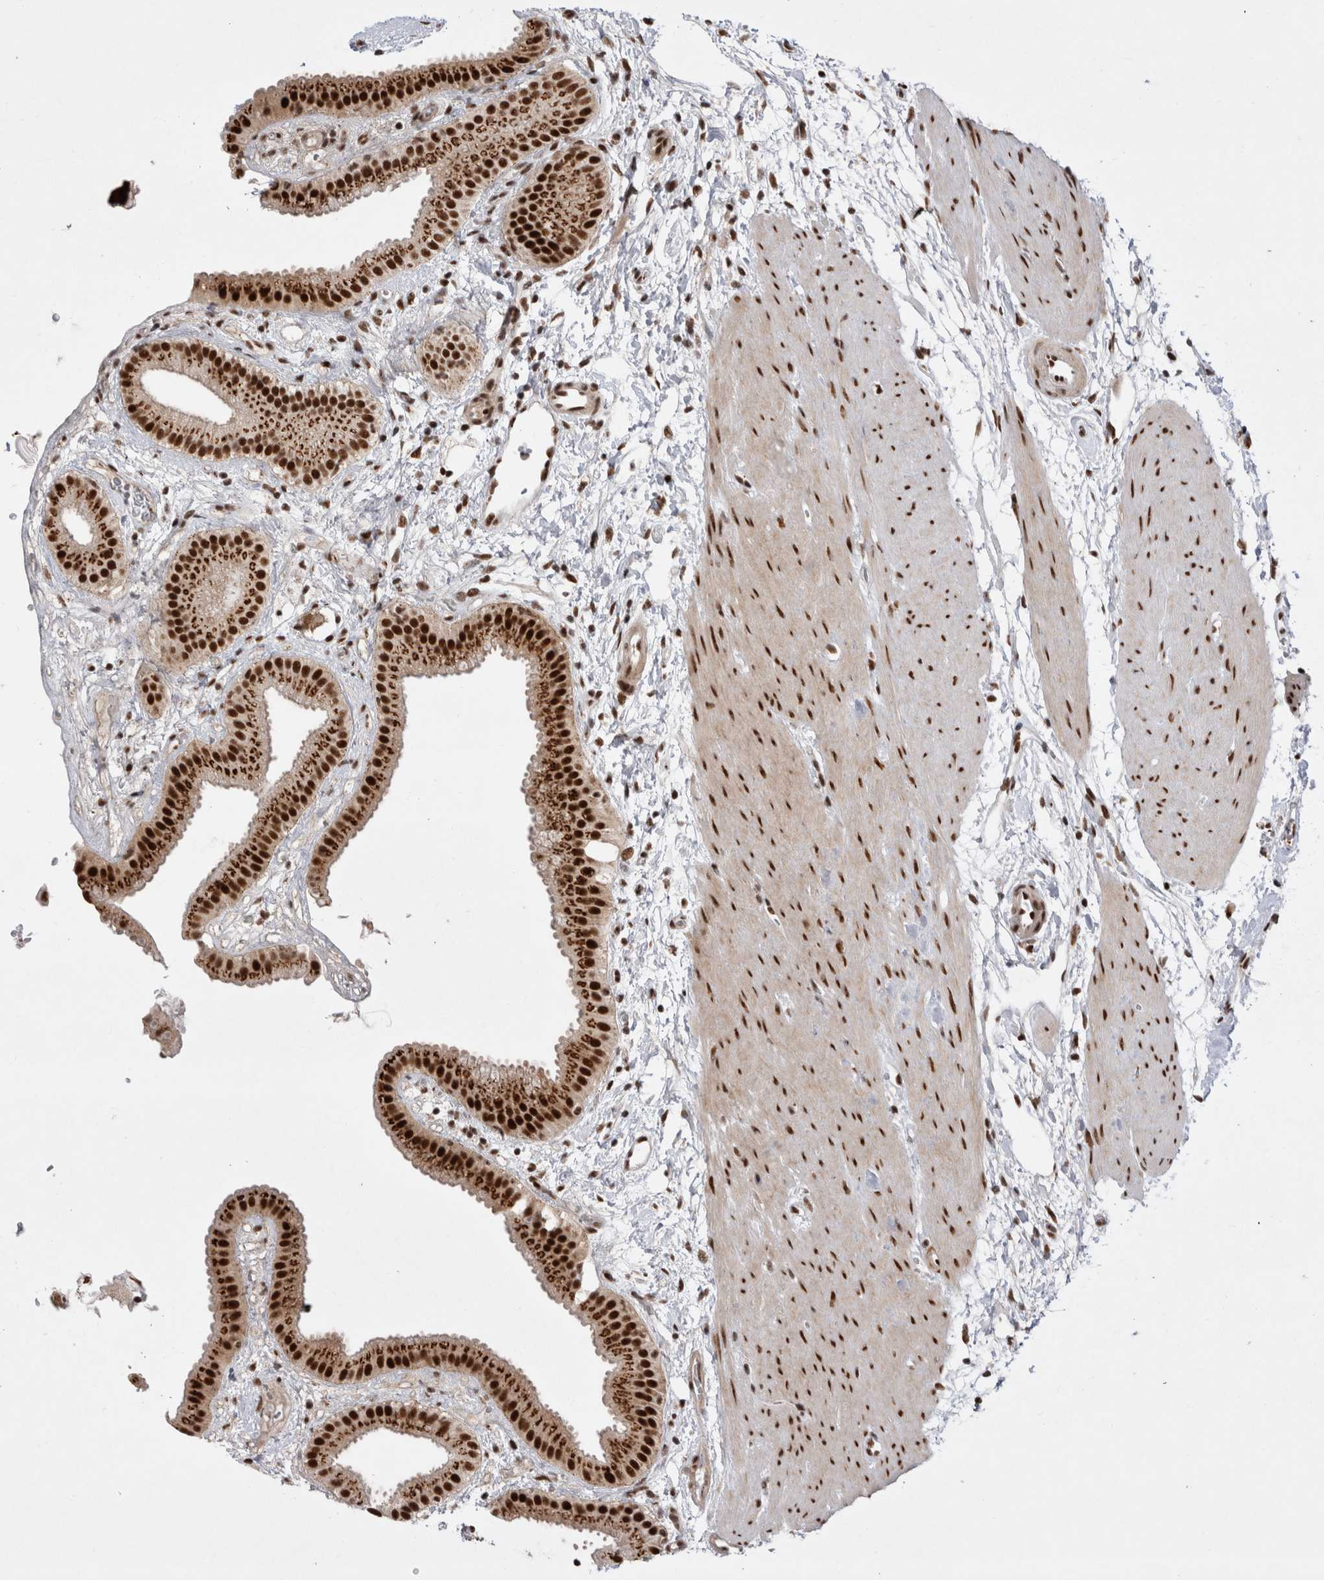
{"staining": {"intensity": "strong", "quantity": ">75%", "location": "cytoplasmic/membranous,nuclear"}, "tissue": "gallbladder", "cell_type": "Glandular cells", "image_type": "normal", "snomed": [{"axis": "morphology", "description": "Normal tissue, NOS"}, {"axis": "topography", "description": "Gallbladder"}], "caption": "Immunohistochemical staining of unremarkable human gallbladder reveals high levels of strong cytoplasmic/membranous,nuclear positivity in about >75% of glandular cells.", "gene": "EYA2", "patient": {"sex": "female", "age": 64}}